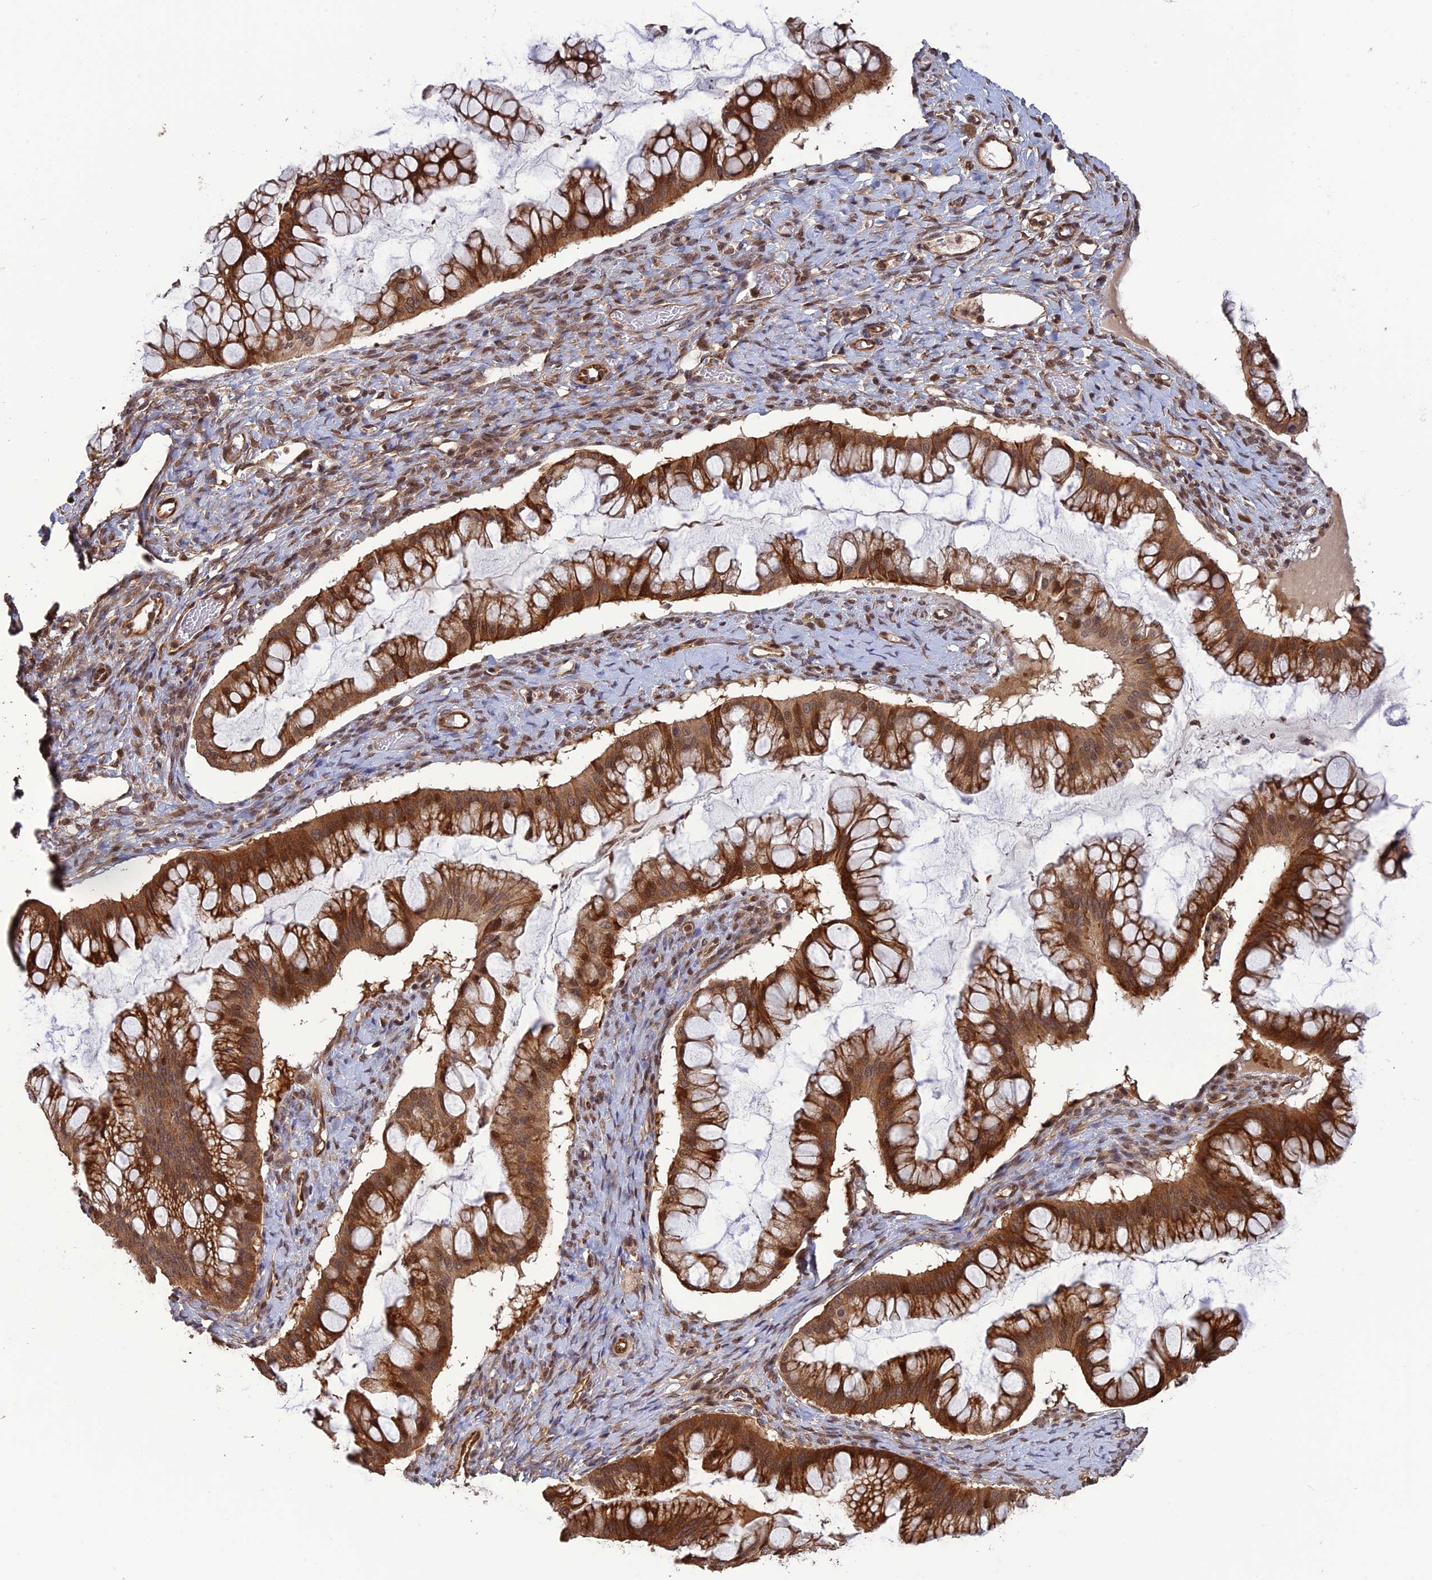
{"staining": {"intensity": "moderate", "quantity": ">75%", "location": "cytoplasmic/membranous"}, "tissue": "ovarian cancer", "cell_type": "Tumor cells", "image_type": "cancer", "snomed": [{"axis": "morphology", "description": "Cystadenocarcinoma, mucinous, NOS"}, {"axis": "topography", "description": "Ovary"}], "caption": "High-power microscopy captured an IHC histopathology image of ovarian cancer (mucinous cystadenocarcinoma), revealing moderate cytoplasmic/membranous staining in approximately >75% of tumor cells.", "gene": "LIN37", "patient": {"sex": "female", "age": 73}}